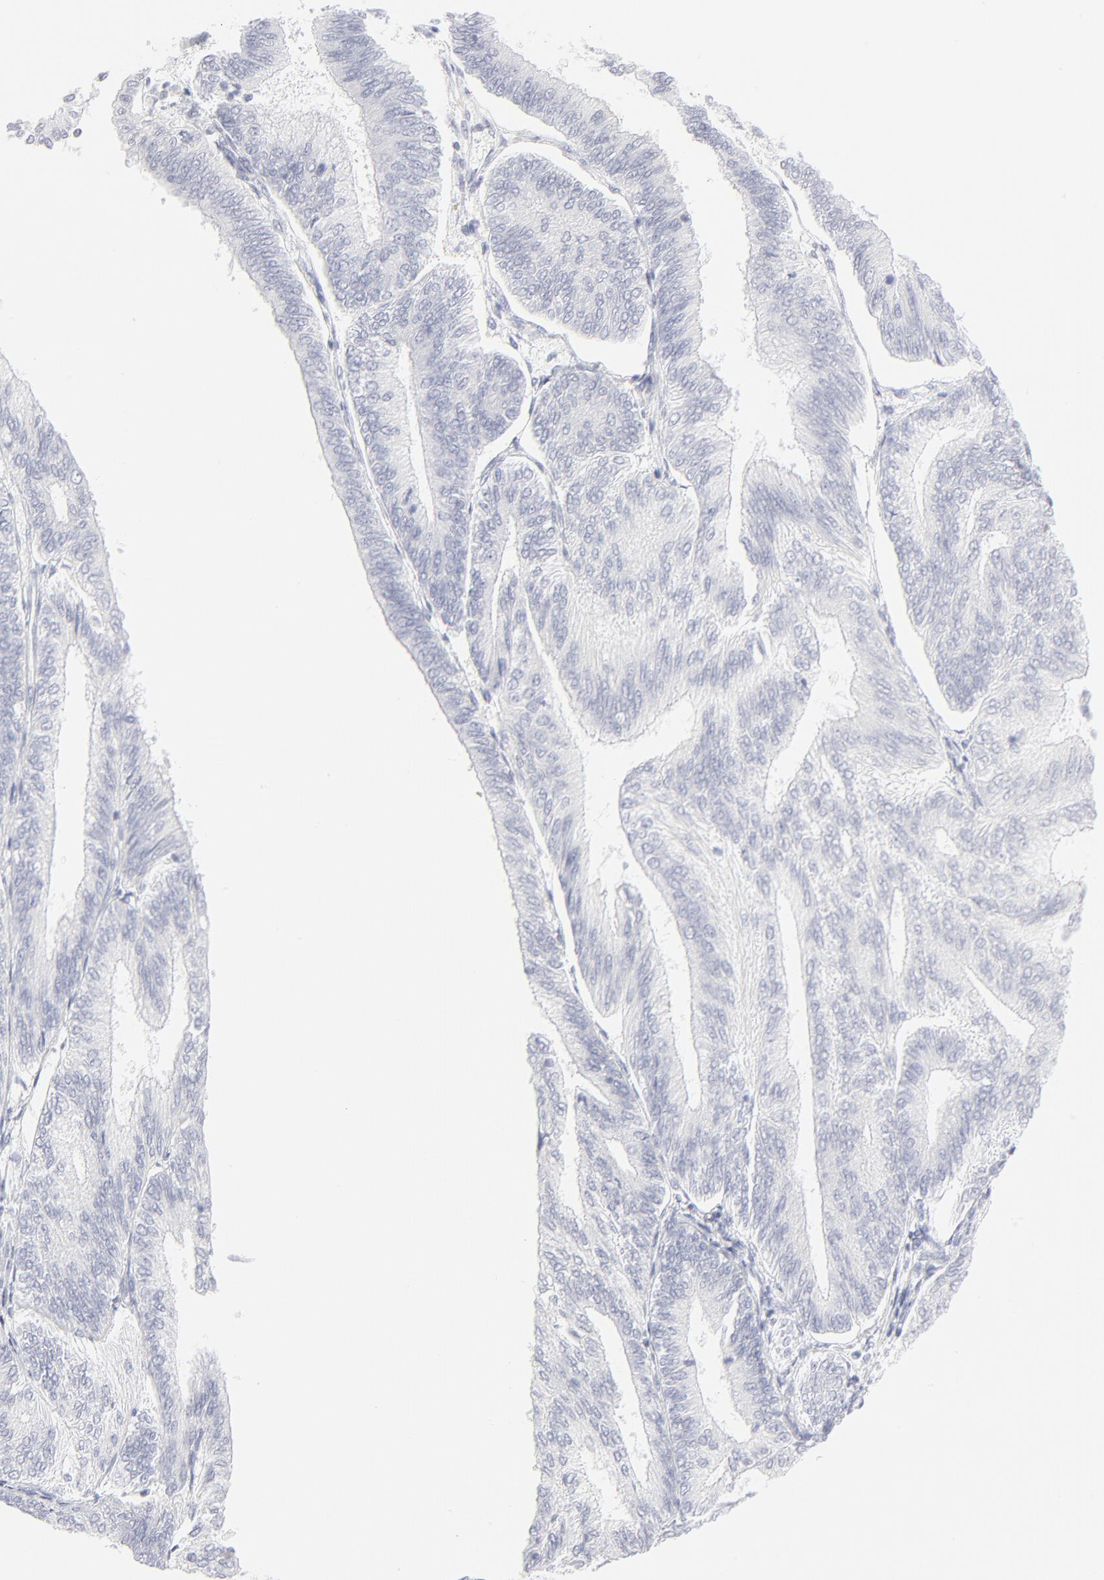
{"staining": {"intensity": "negative", "quantity": "none", "location": "none"}, "tissue": "endometrial cancer", "cell_type": "Tumor cells", "image_type": "cancer", "snomed": [{"axis": "morphology", "description": "Adenocarcinoma, NOS"}, {"axis": "topography", "description": "Endometrium"}], "caption": "IHC photomicrograph of adenocarcinoma (endometrial) stained for a protein (brown), which reveals no positivity in tumor cells.", "gene": "CCR7", "patient": {"sex": "female", "age": 55}}